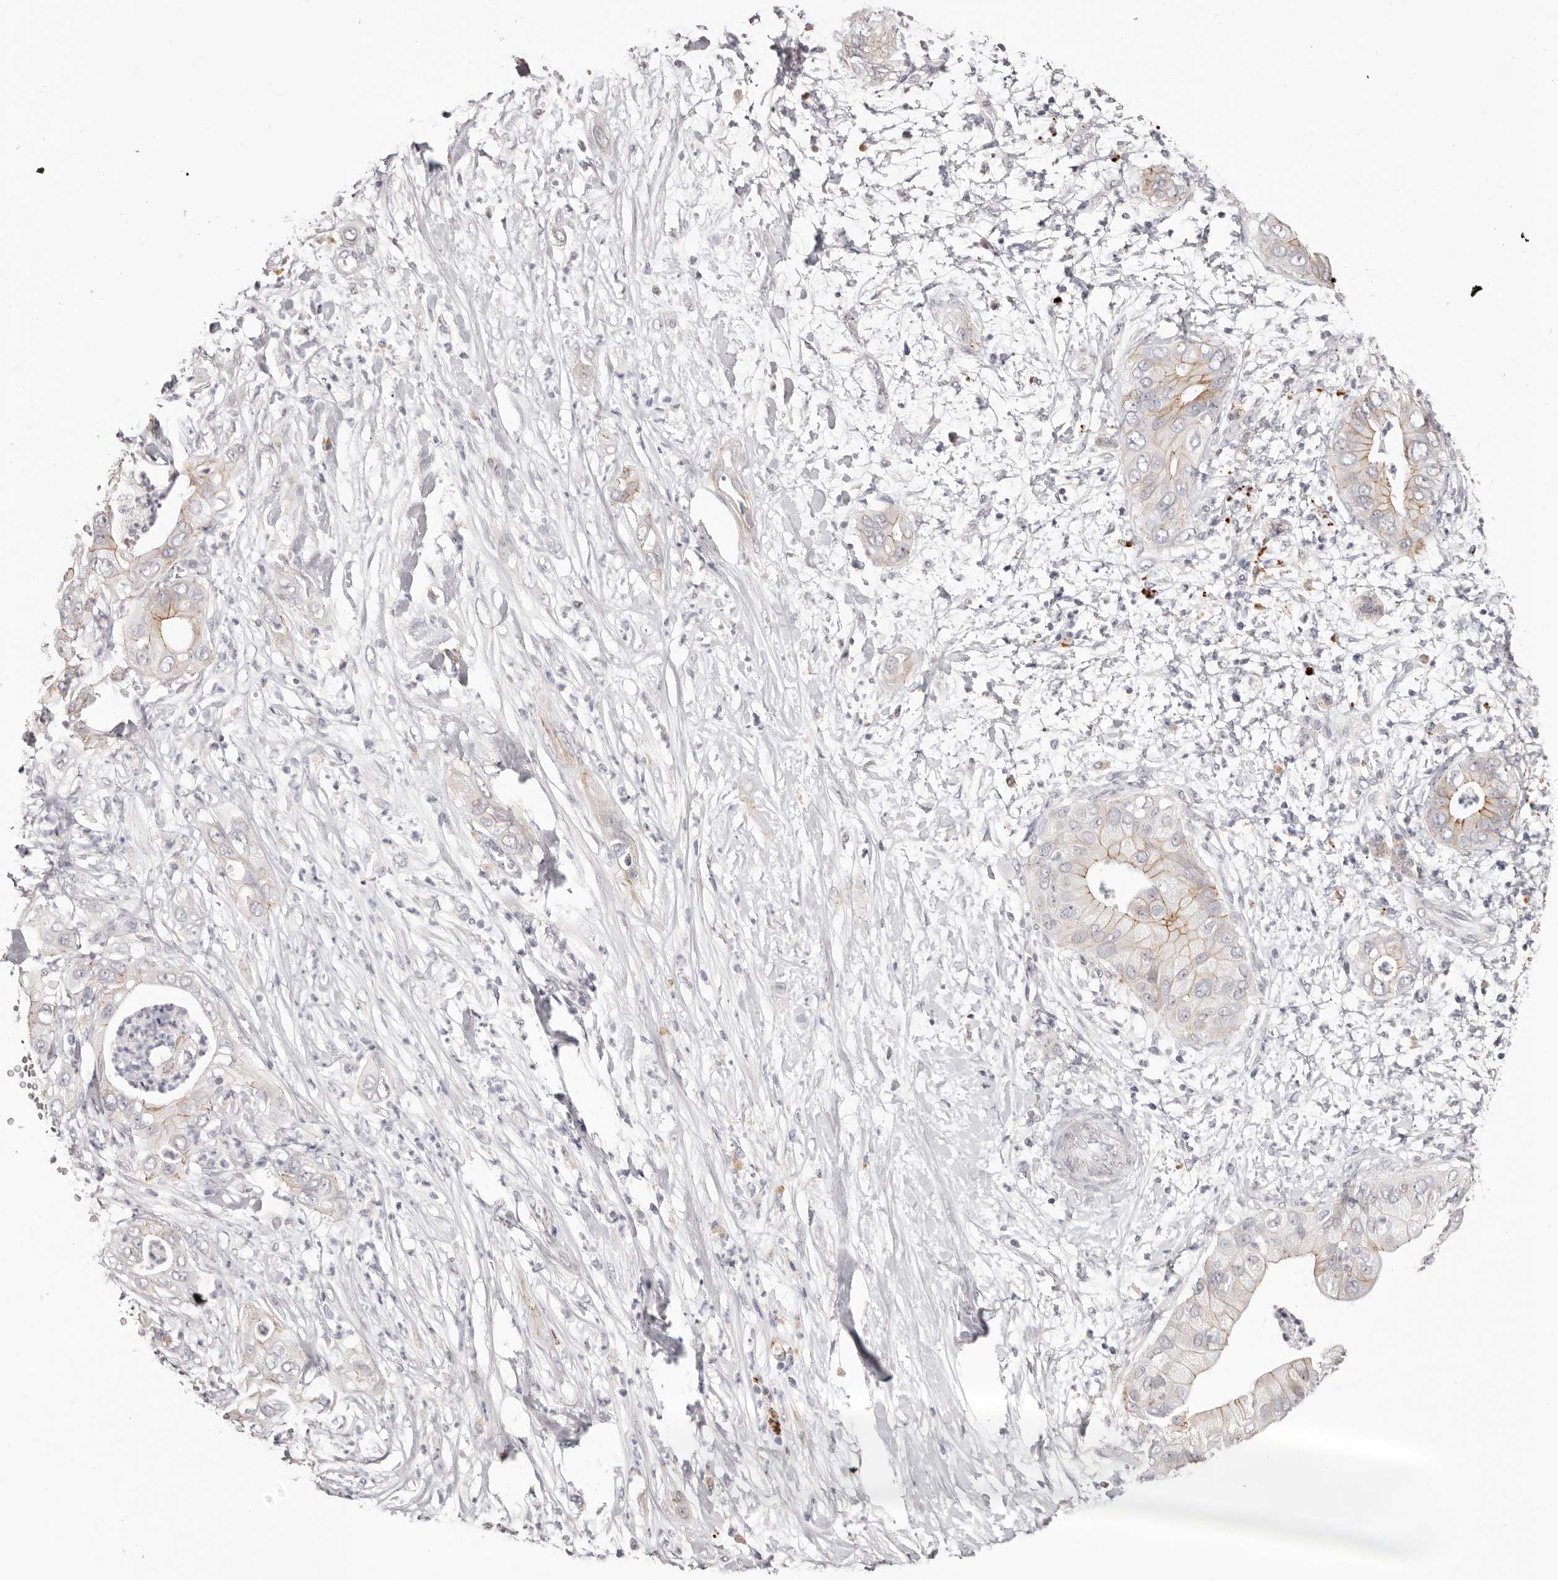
{"staining": {"intensity": "weak", "quantity": "25%-75%", "location": "cytoplasmic/membranous"}, "tissue": "pancreatic cancer", "cell_type": "Tumor cells", "image_type": "cancer", "snomed": [{"axis": "morphology", "description": "Adenocarcinoma, NOS"}, {"axis": "topography", "description": "Pancreas"}], "caption": "Pancreatic cancer tissue reveals weak cytoplasmic/membranous expression in approximately 25%-75% of tumor cells", "gene": "PCDHB6", "patient": {"sex": "female", "age": 78}}